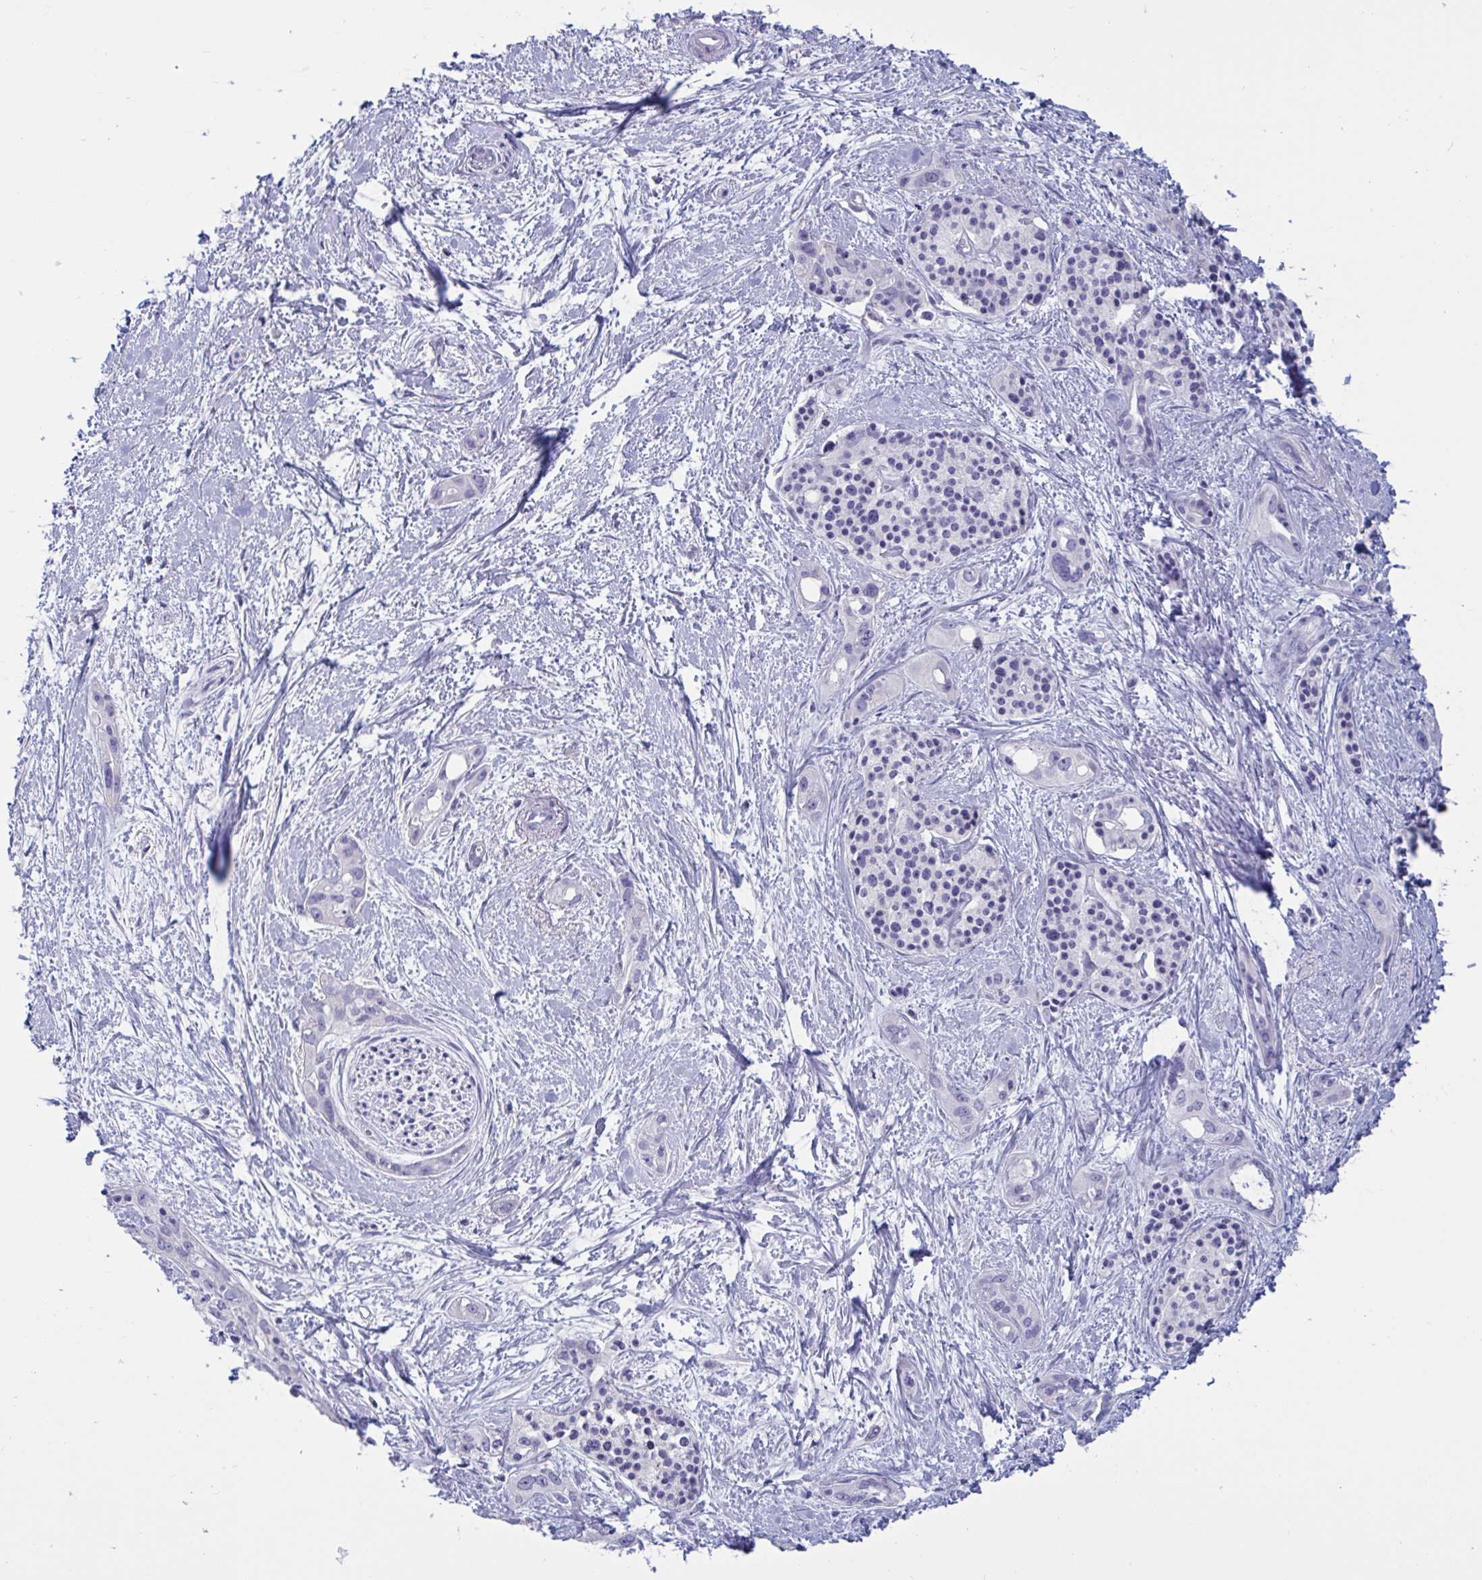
{"staining": {"intensity": "negative", "quantity": "none", "location": "none"}, "tissue": "pancreatic cancer", "cell_type": "Tumor cells", "image_type": "cancer", "snomed": [{"axis": "morphology", "description": "Adenocarcinoma, NOS"}, {"axis": "topography", "description": "Pancreas"}], "caption": "Immunohistochemistry micrograph of pancreatic cancer (adenocarcinoma) stained for a protein (brown), which shows no positivity in tumor cells.", "gene": "OXLD1", "patient": {"sex": "female", "age": 50}}